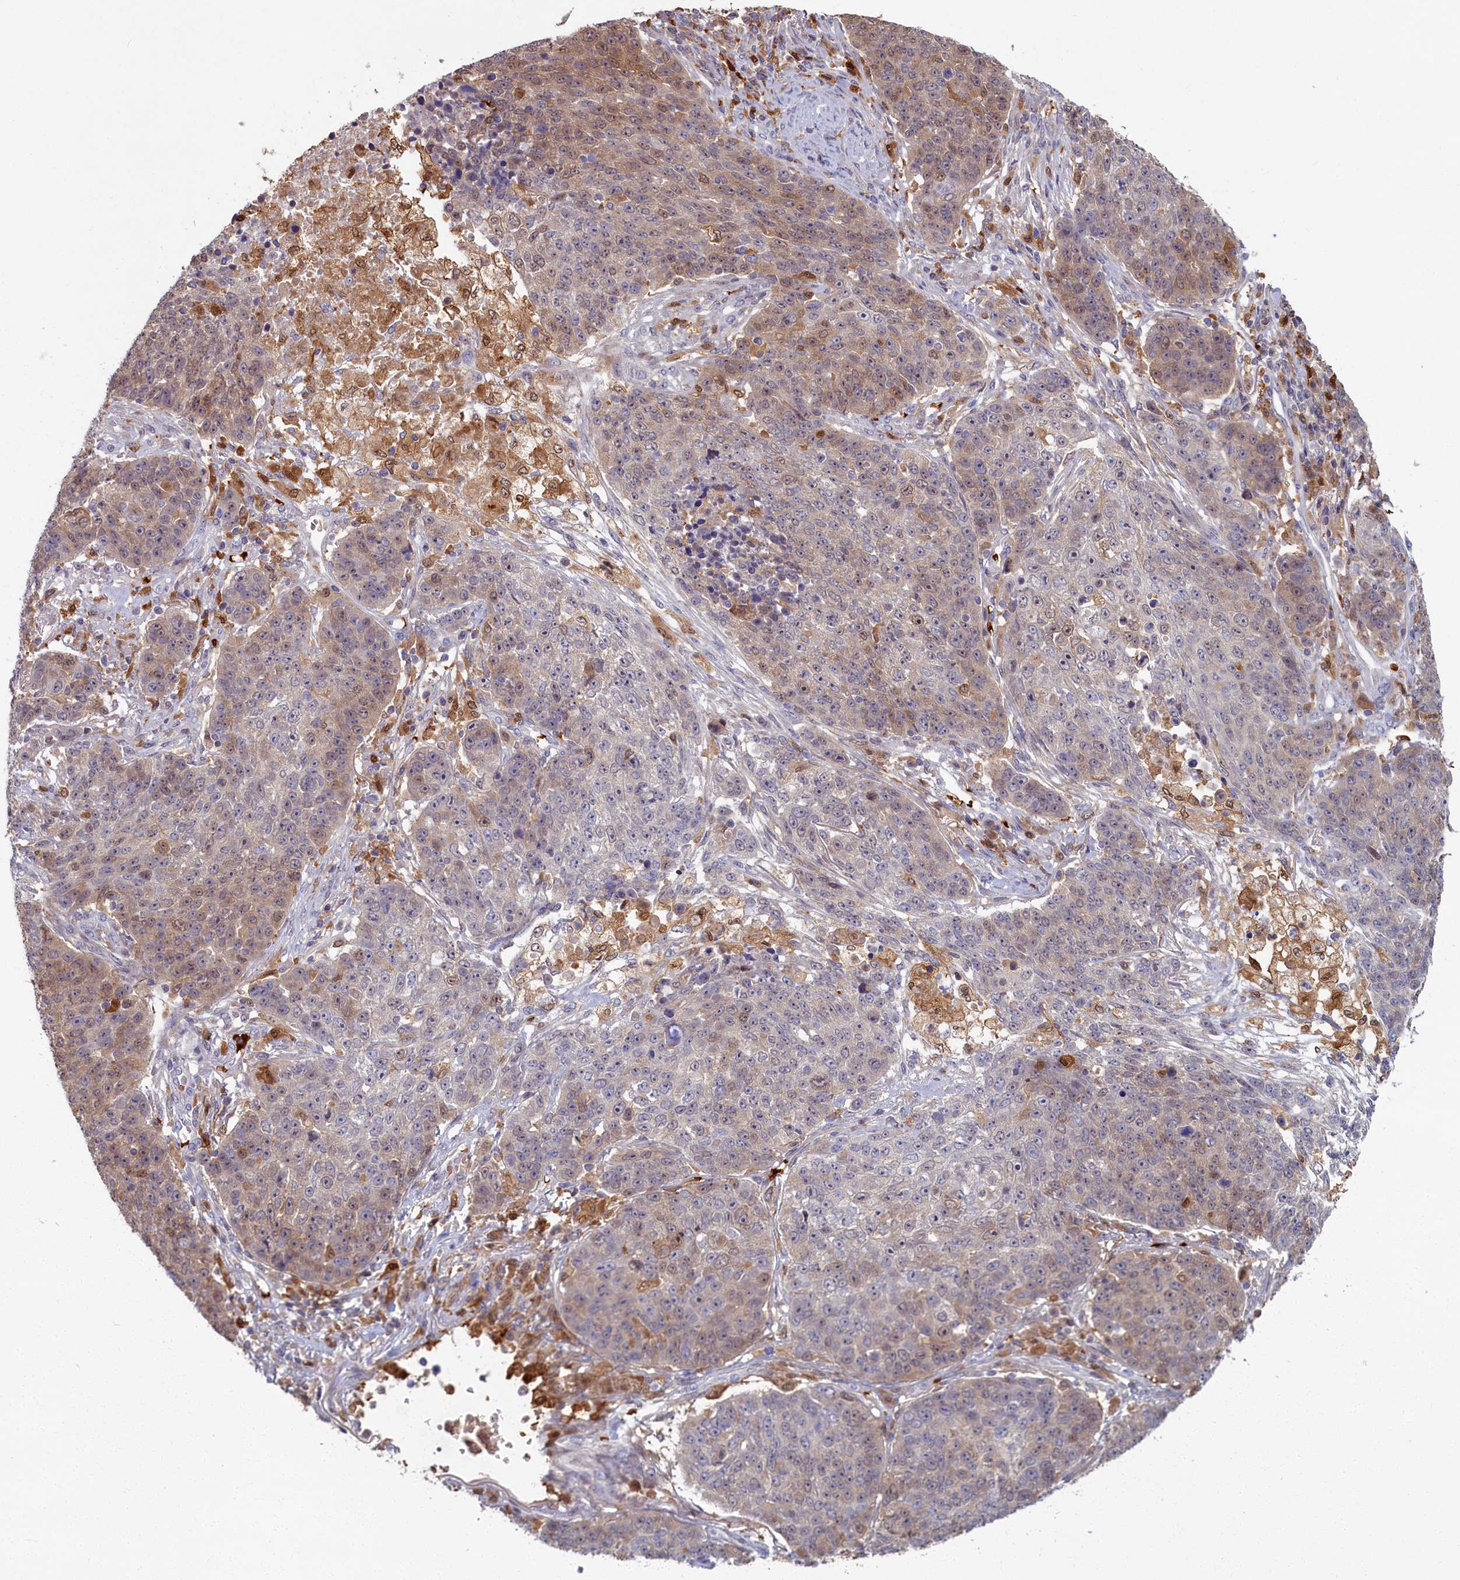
{"staining": {"intensity": "weak", "quantity": "25%-75%", "location": "cytoplasmic/membranous"}, "tissue": "lung cancer", "cell_type": "Tumor cells", "image_type": "cancer", "snomed": [{"axis": "morphology", "description": "Normal tissue, NOS"}, {"axis": "morphology", "description": "Squamous cell carcinoma, NOS"}, {"axis": "topography", "description": "Lymph node"}, {"axis": "topography", "description": "Lung"}], "caption": "Tumor cells exhibit low levels of weak cytoplasmic/membranous expression in about 25%-75% of cells in human lung cancer (squamous cell carcinoma).", "gene": "BLVRB", "patient": {"sex": "male", "age": 66}}